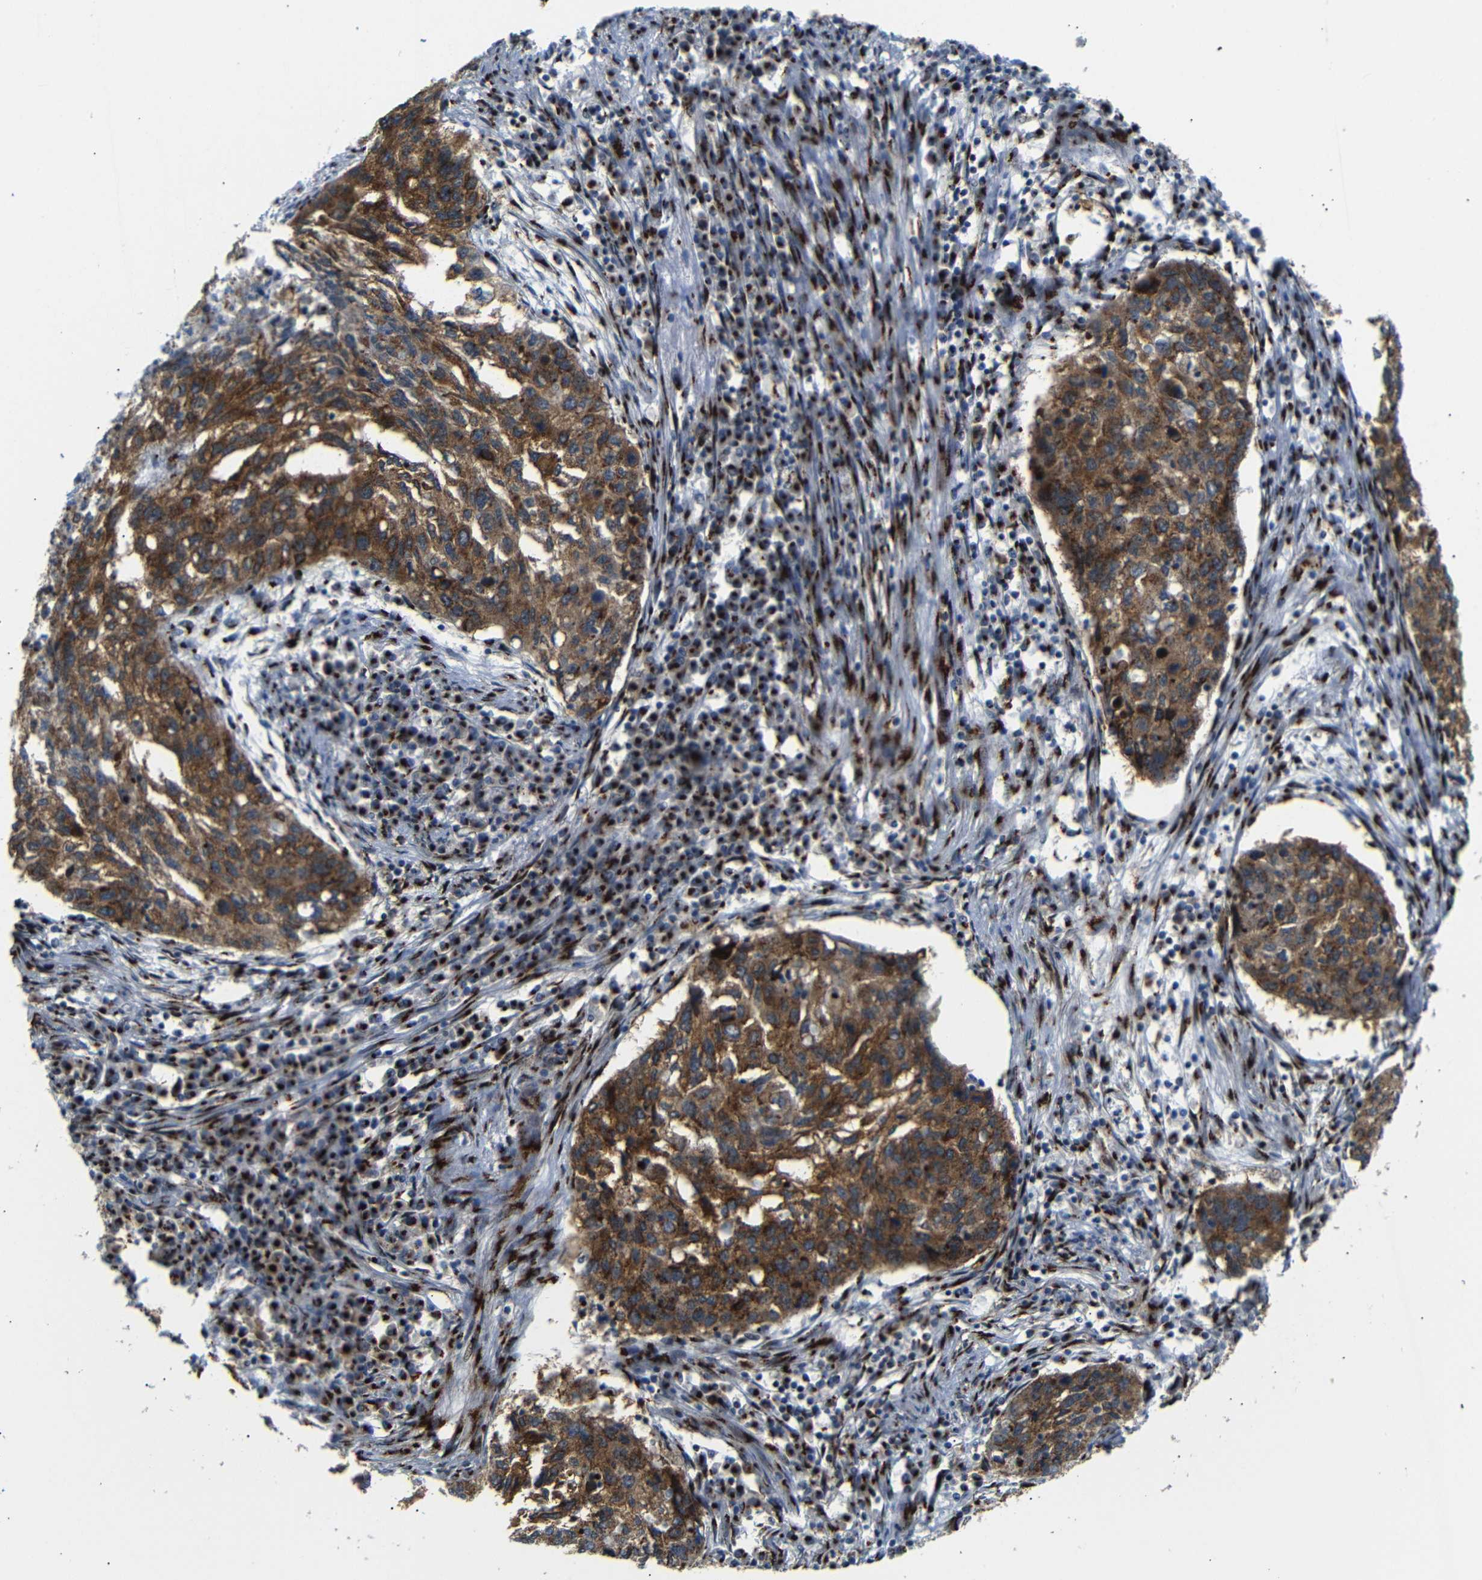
{"staining": {"intensity": "strong", "quantity": ">75%", "location": "cytoplasmic/membranous"}, "tissue": "lung cancer", "cell_type": "Tumor cells", "image_type": "cancer", "snomed": [{"axis": "morphology", "description": "Squamous cell carcinoma, NOS"}, {"axis": "topography", "description": "Lung"}], "caption": "The histopathology image demonstrates a brown stain indicating the presence of a protein in the cytoplasmic/membranous of tumor cells in lung cancer (squamous cell carcinoma).", "gene": "TGOLN2", "patient": {"sex": "female", "age": 63}}